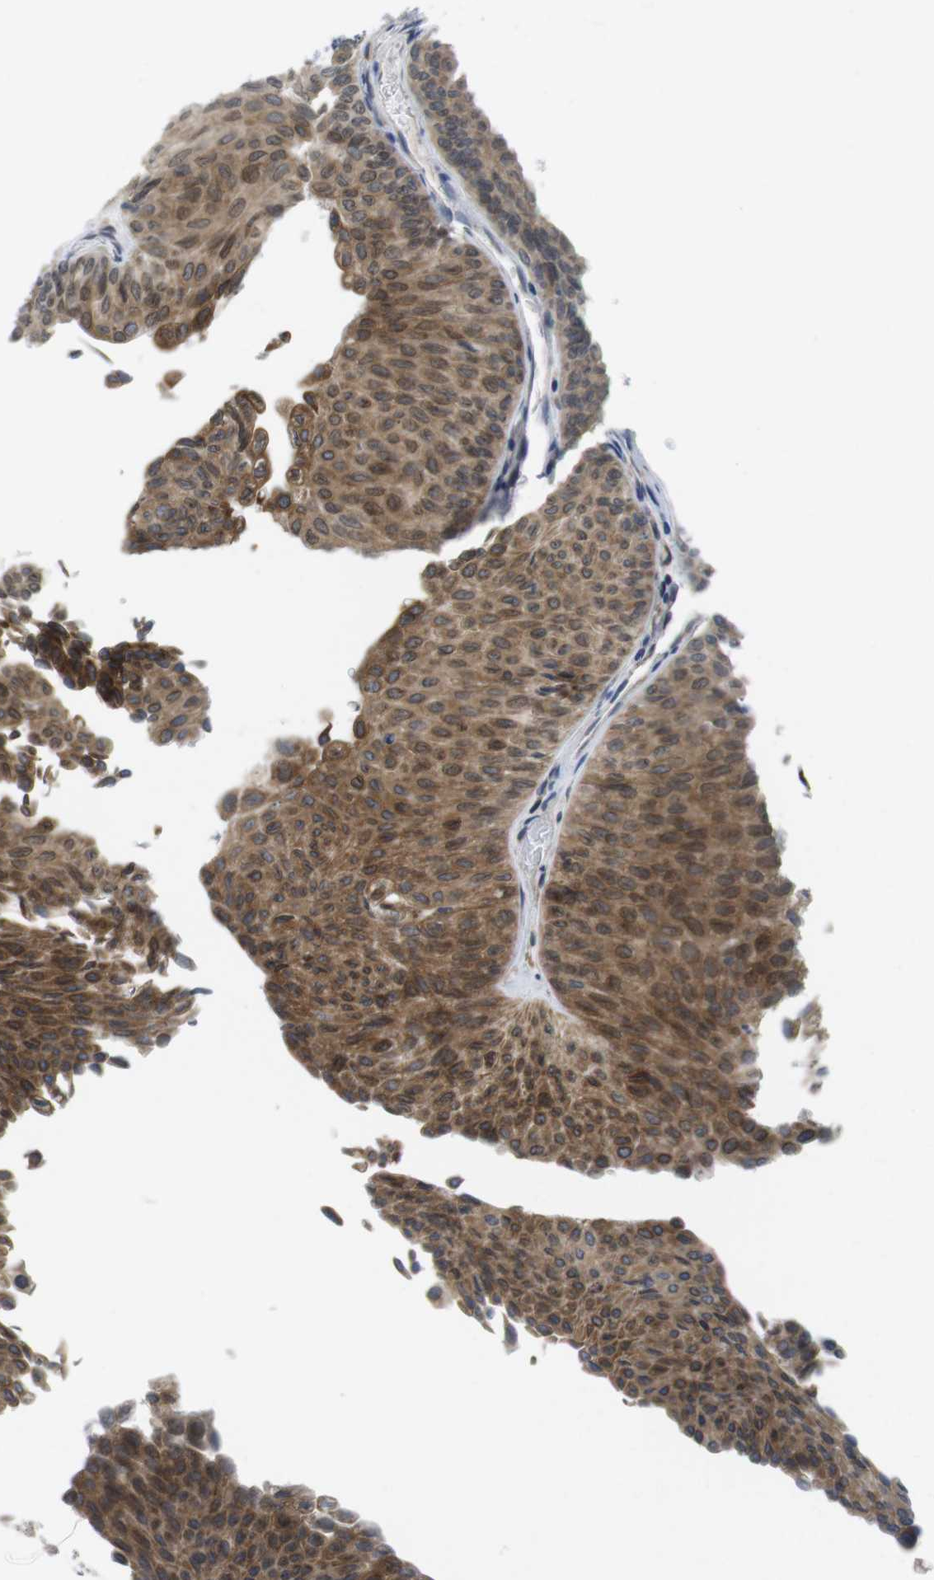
{"staining": {"intensity": "strong", "quantity": ">75%", "location": "cytoplasmic/membranous"}, "tissue": "urothelial cancer", "cell_type": "Tumor cells", "image_type": "cancer", "snomed": [{"axis": "morphology", "description": "Urothelial carcinoma, Low grade"}, {"axis": "topography", "description": "Urinary bladder"}], "caption": "This is a histology image of IHC staining of urothelial cancer, which shows strong staining in the cytoplasmic/membranous of tumor cells.", "gene": "ERGIC3", "patient": {"sex": "male", "age": 78}}